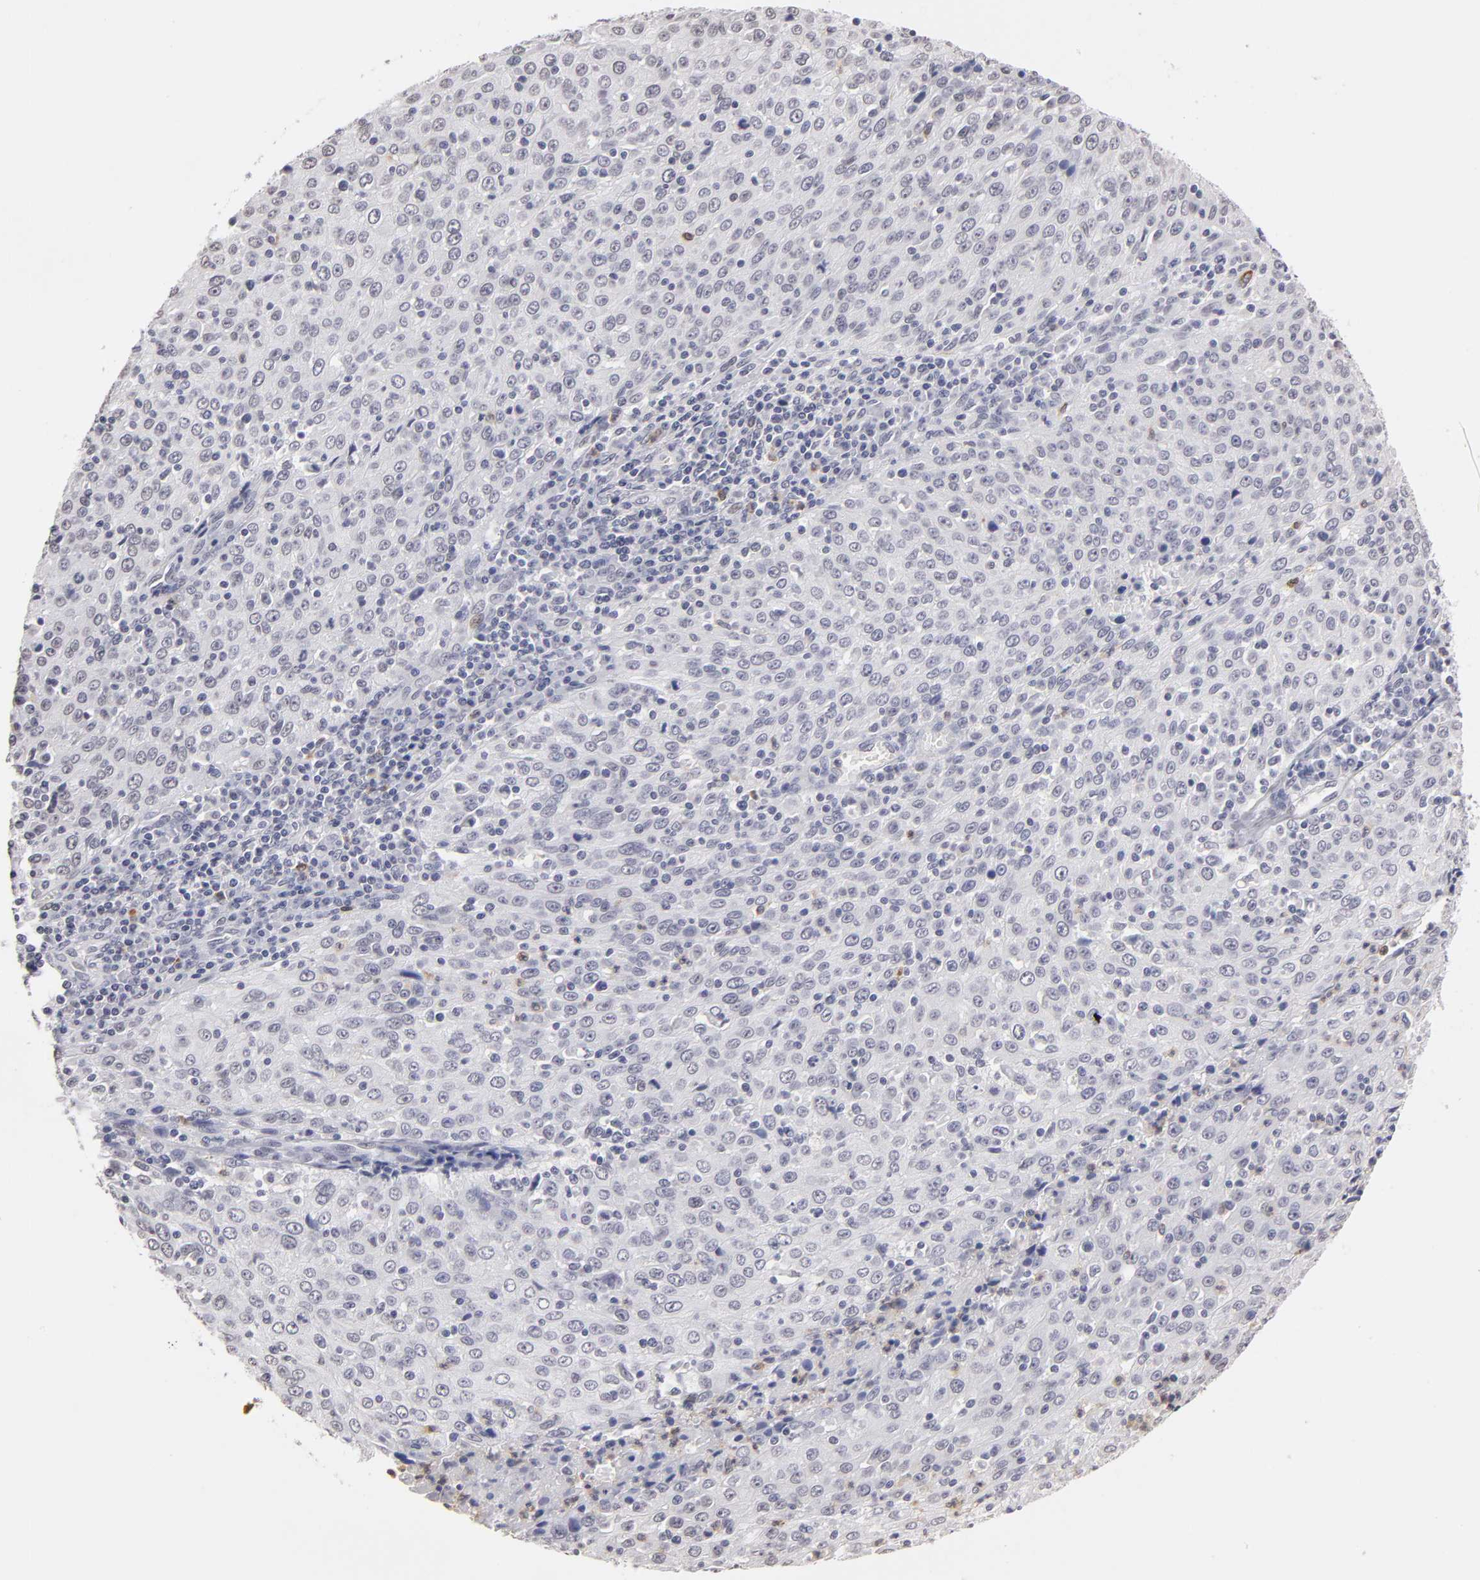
{"staining": {"intensity": "negative", "quantity": "none", "location": "none"}, "tissue": "cervical cancer", "cell_type": "Tumor cells", "image_type": "cancer", "snomed": [{"axis": "morphology", "description": "Squamous cell carcinoma, NOS"}, {"axis": "topography", "description": "Cervix"}], "caption": "DAB immunohistochemical staining of human squamous cell carcinoma (cervical) reveals no significant expression in tumor cells.", "gene": "MGAM", "patient": {"sex": "female", "age": 27}}